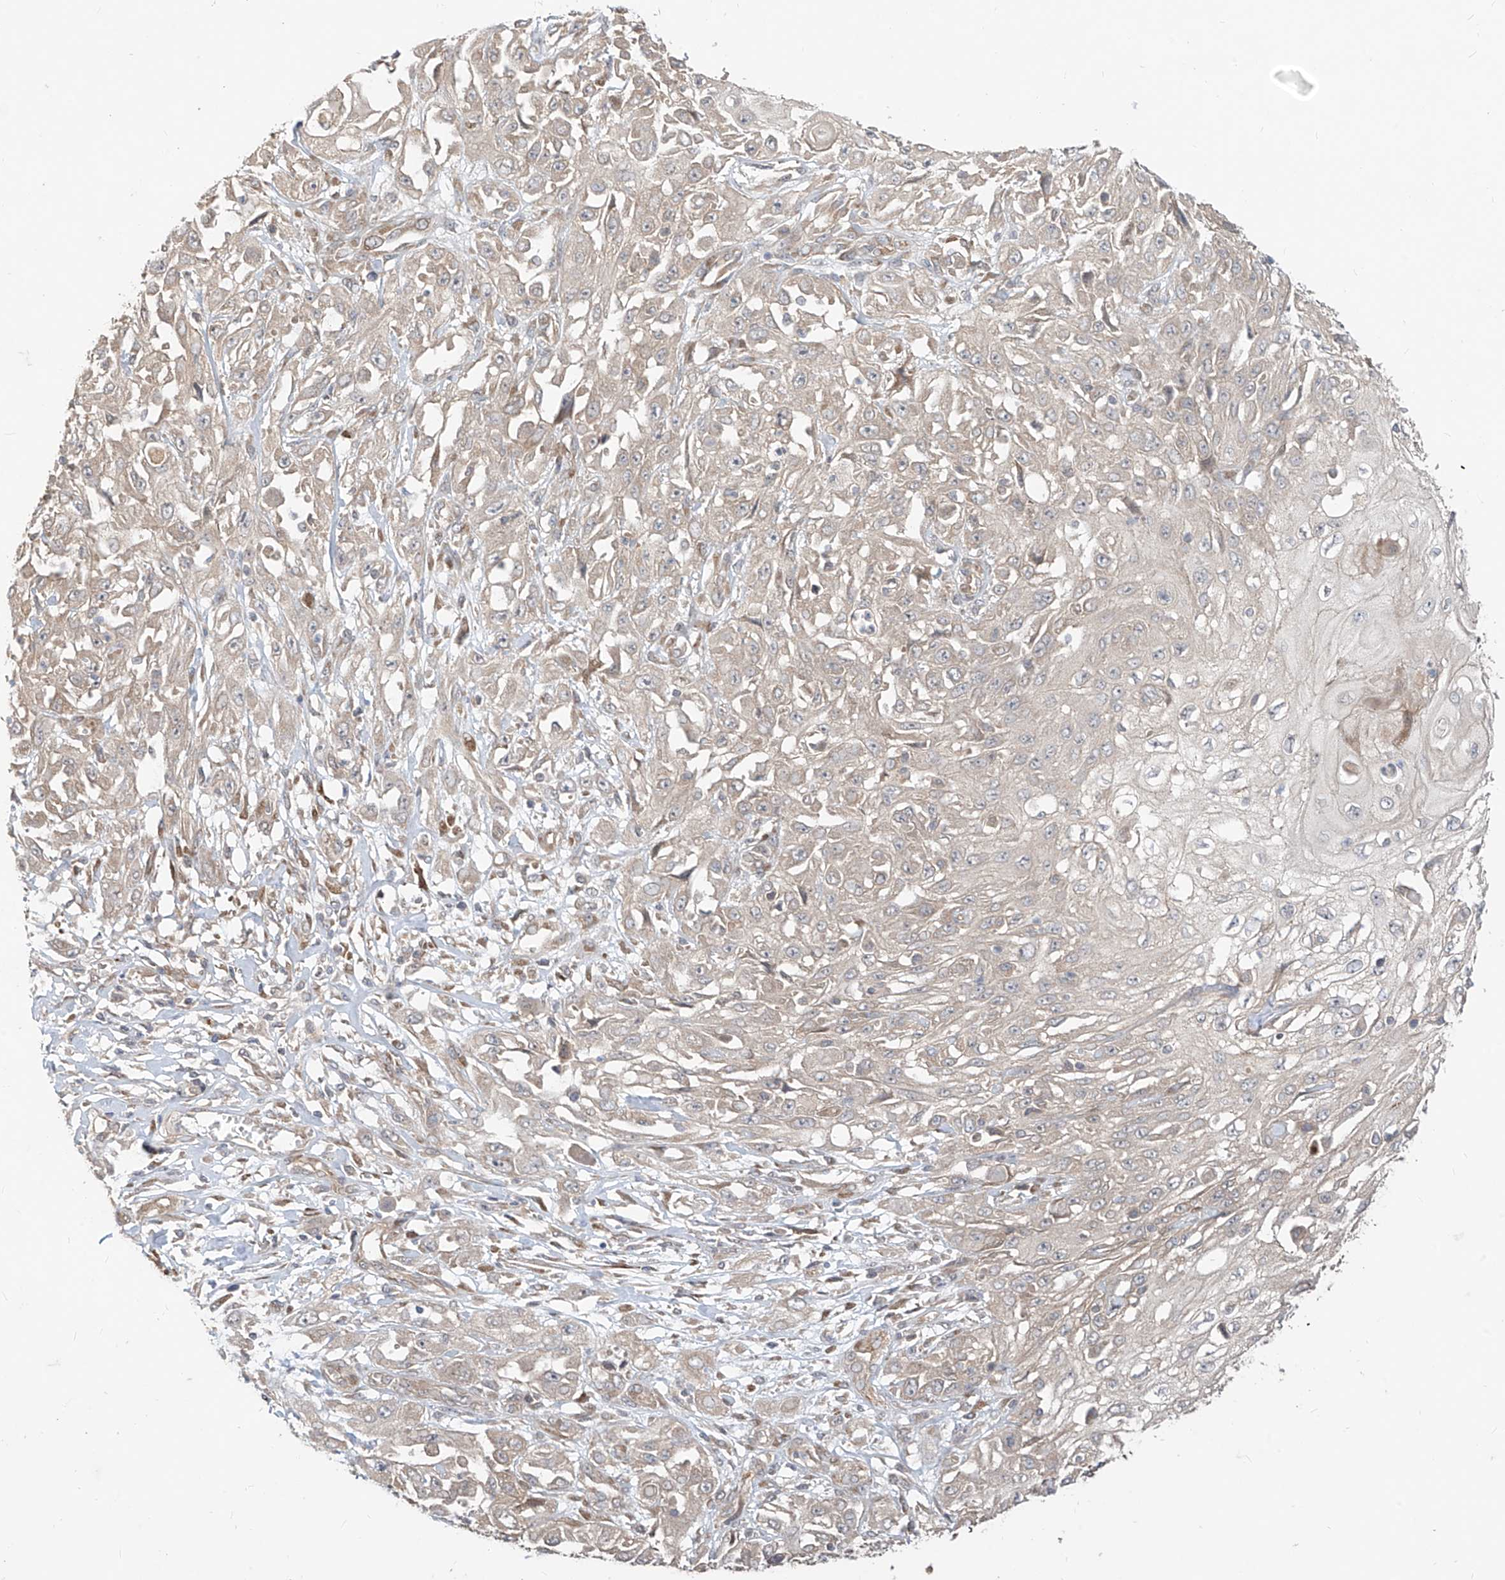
{"staining": {"intensity": "negative", "quantity": "none", "location": "none"}, "tissue": "skin cancer", "cell_type": "Tumor cells", "image_type": "cancer", "snomed": [{"axis": "morphology", "description": "Squamous cell carcinoma, NOS"}, {"axis": "morphology", "description": "Squamous cell carcinoma, metastatic, NOS"}, {"axis": "topography", "description": "Skin"}, {"axis": "topography", "description": "Lymph node"}], "caption": "Tumor cells are negative for protein expression in human skin metastatic squamous cell carcinoma. (DAB (3,3'-diaminobenzidine) immunohistochemistry visualized using brightfield microscopy, high magnification).", "gene": "MTUS2", "patient": {"sex": "male", "age": 75}}